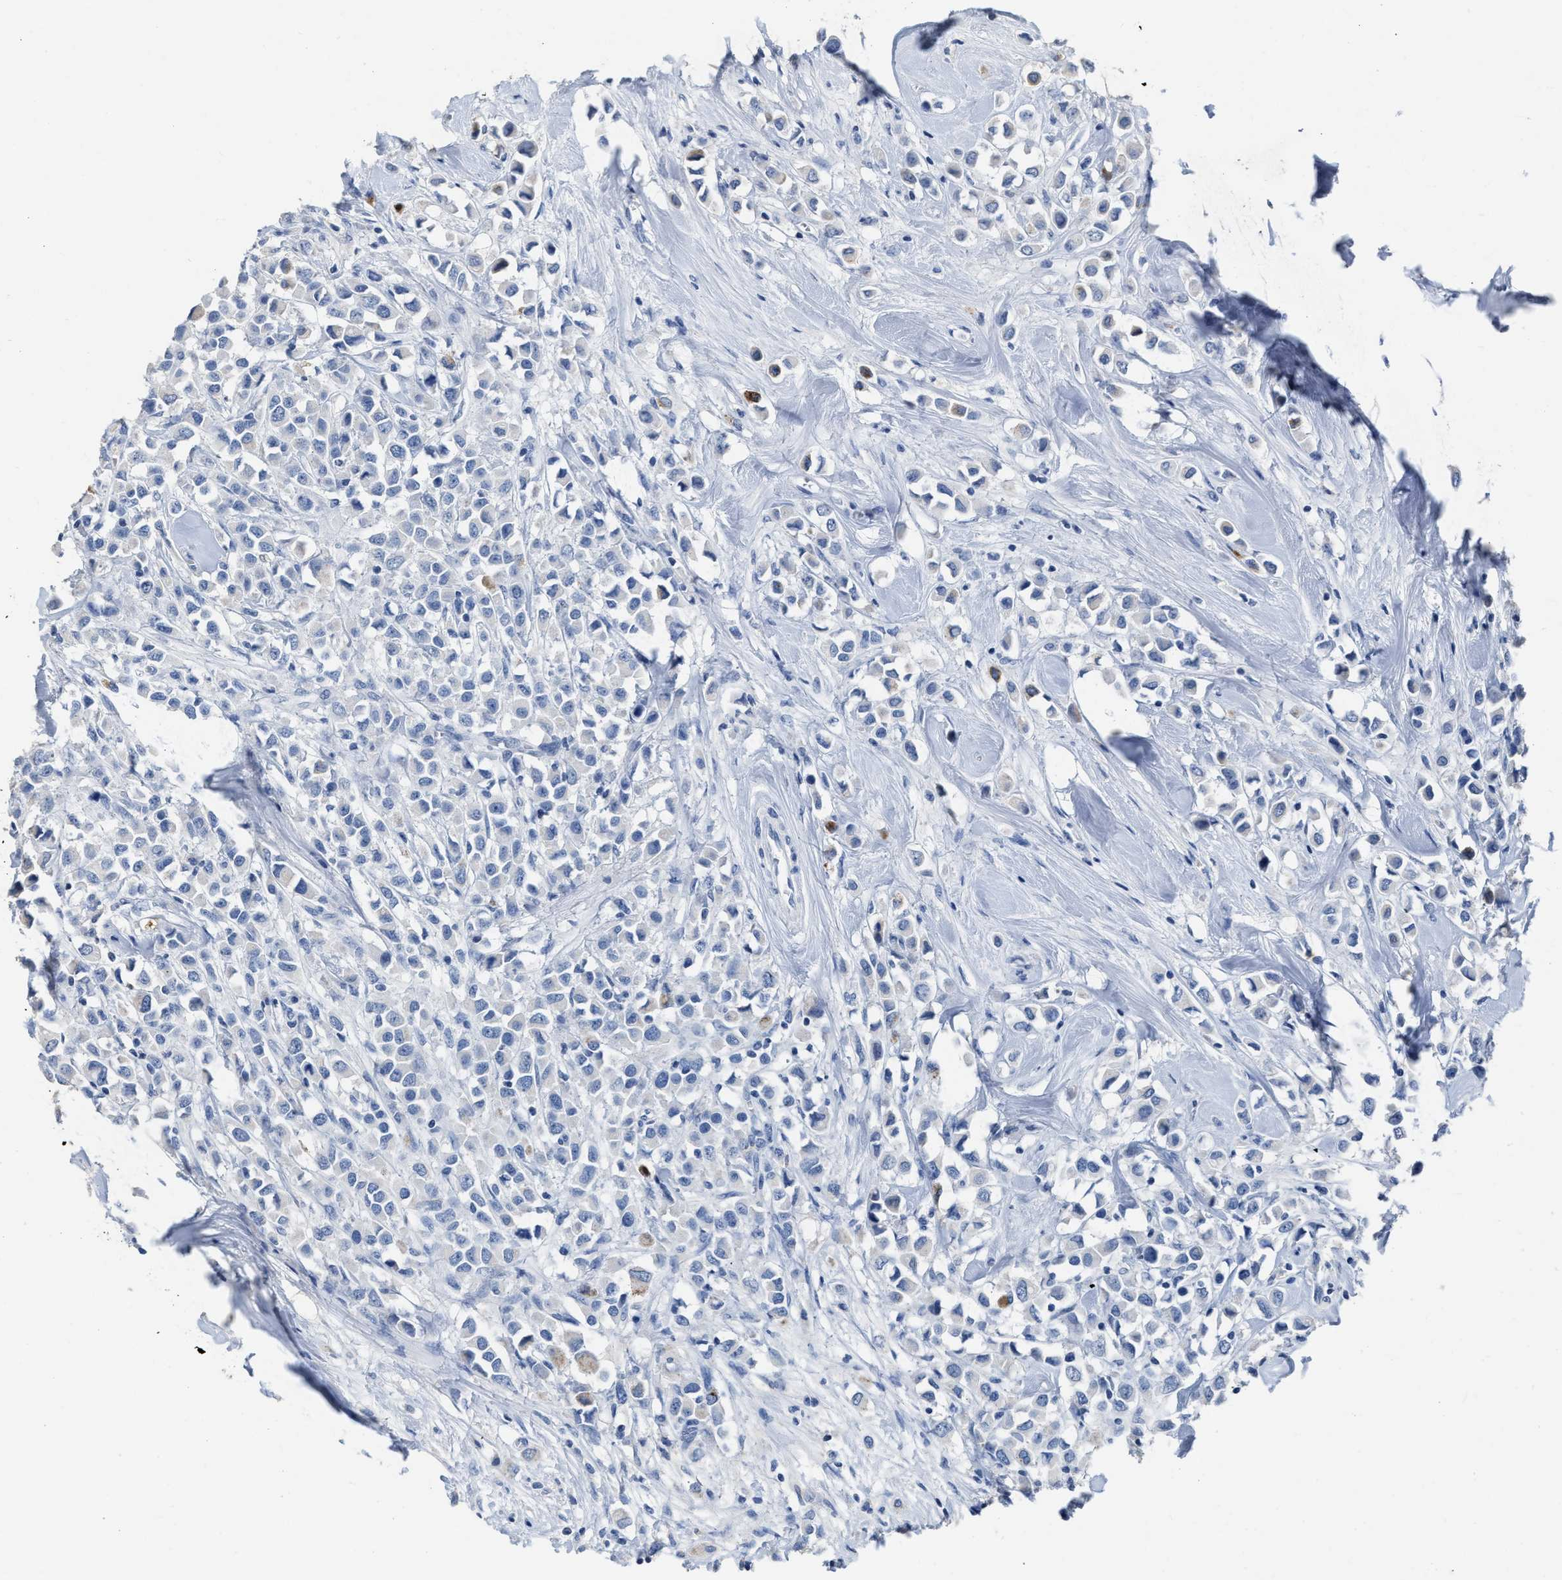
{"staining": {"intensity": "negative", "quantity": "none", "location": "none"}, "tissue": "breast cancer", "cell_type": "Tumor cells", "image_type": "cancer", "snomed": [{"axis": "morphology", "description": "Duct carcinoma"}, {"axis": "topography", "description": "Breast"}], "caption": "Breast cancer (invasive ductal carcinoma) was stained to show a protein in brown. There is no significant expression in tumor cells.", "gene": "CEACAM5", "patient": {"sex": "female", "age": 61}}